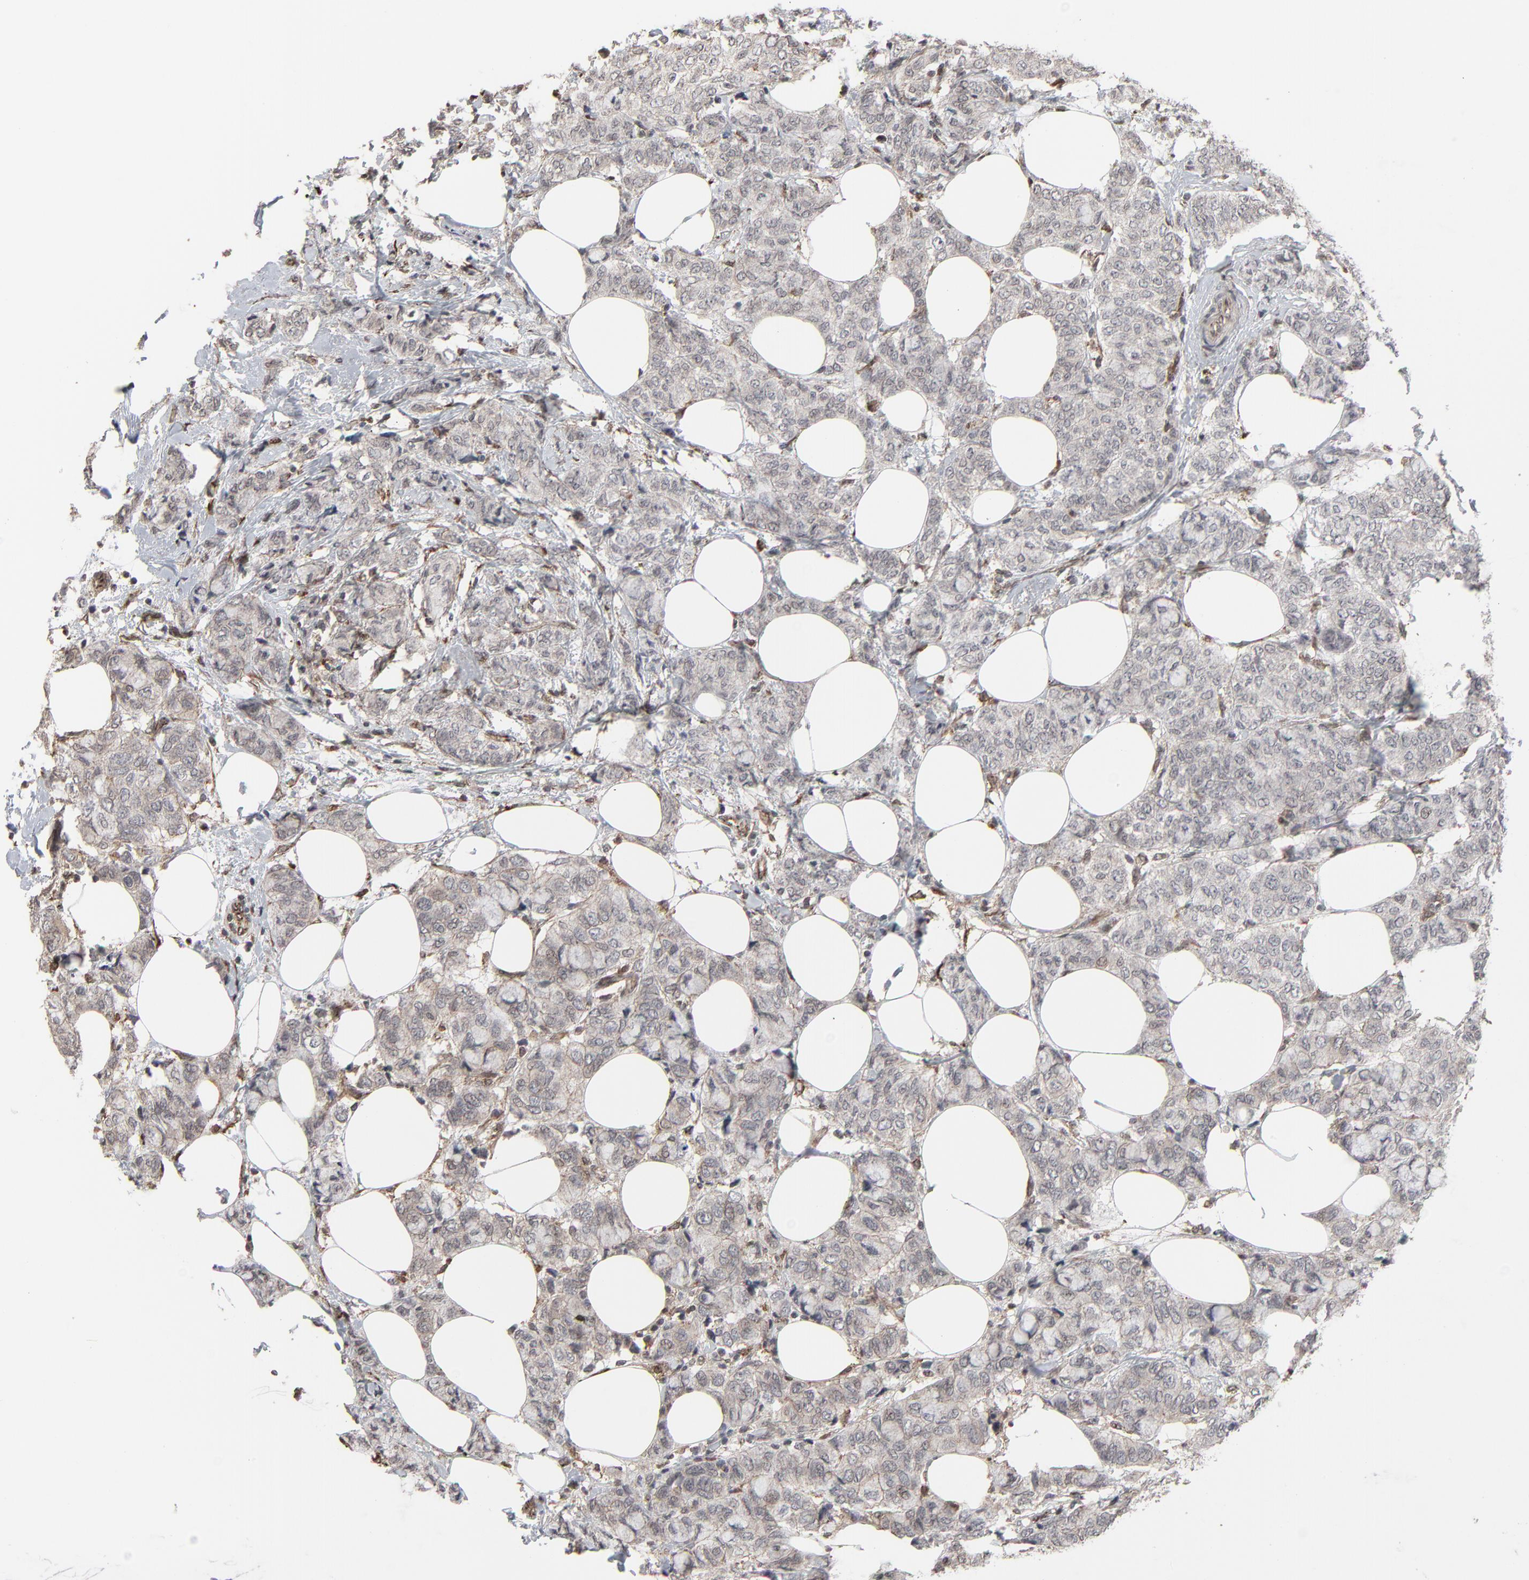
{"staining": {"intensity": "weak", "quantity": "<25%", "location": "cytoplasmic/membranous"}, "tissue": "breast cancer", "cell_type": "Tumor cells", "image_type": "cancer", "snomed": [{"axis": "morphology", "description": "Lobular carcinoma"}, {"axis": "topography", "description": "Breast"}], "caption": "Histopathology image shows no significant protein positivity in tumor cells of breast cancer (lobular carcinoma).", "gene": "CTNND1", "patient": {"sex": "female", "age": 60}}